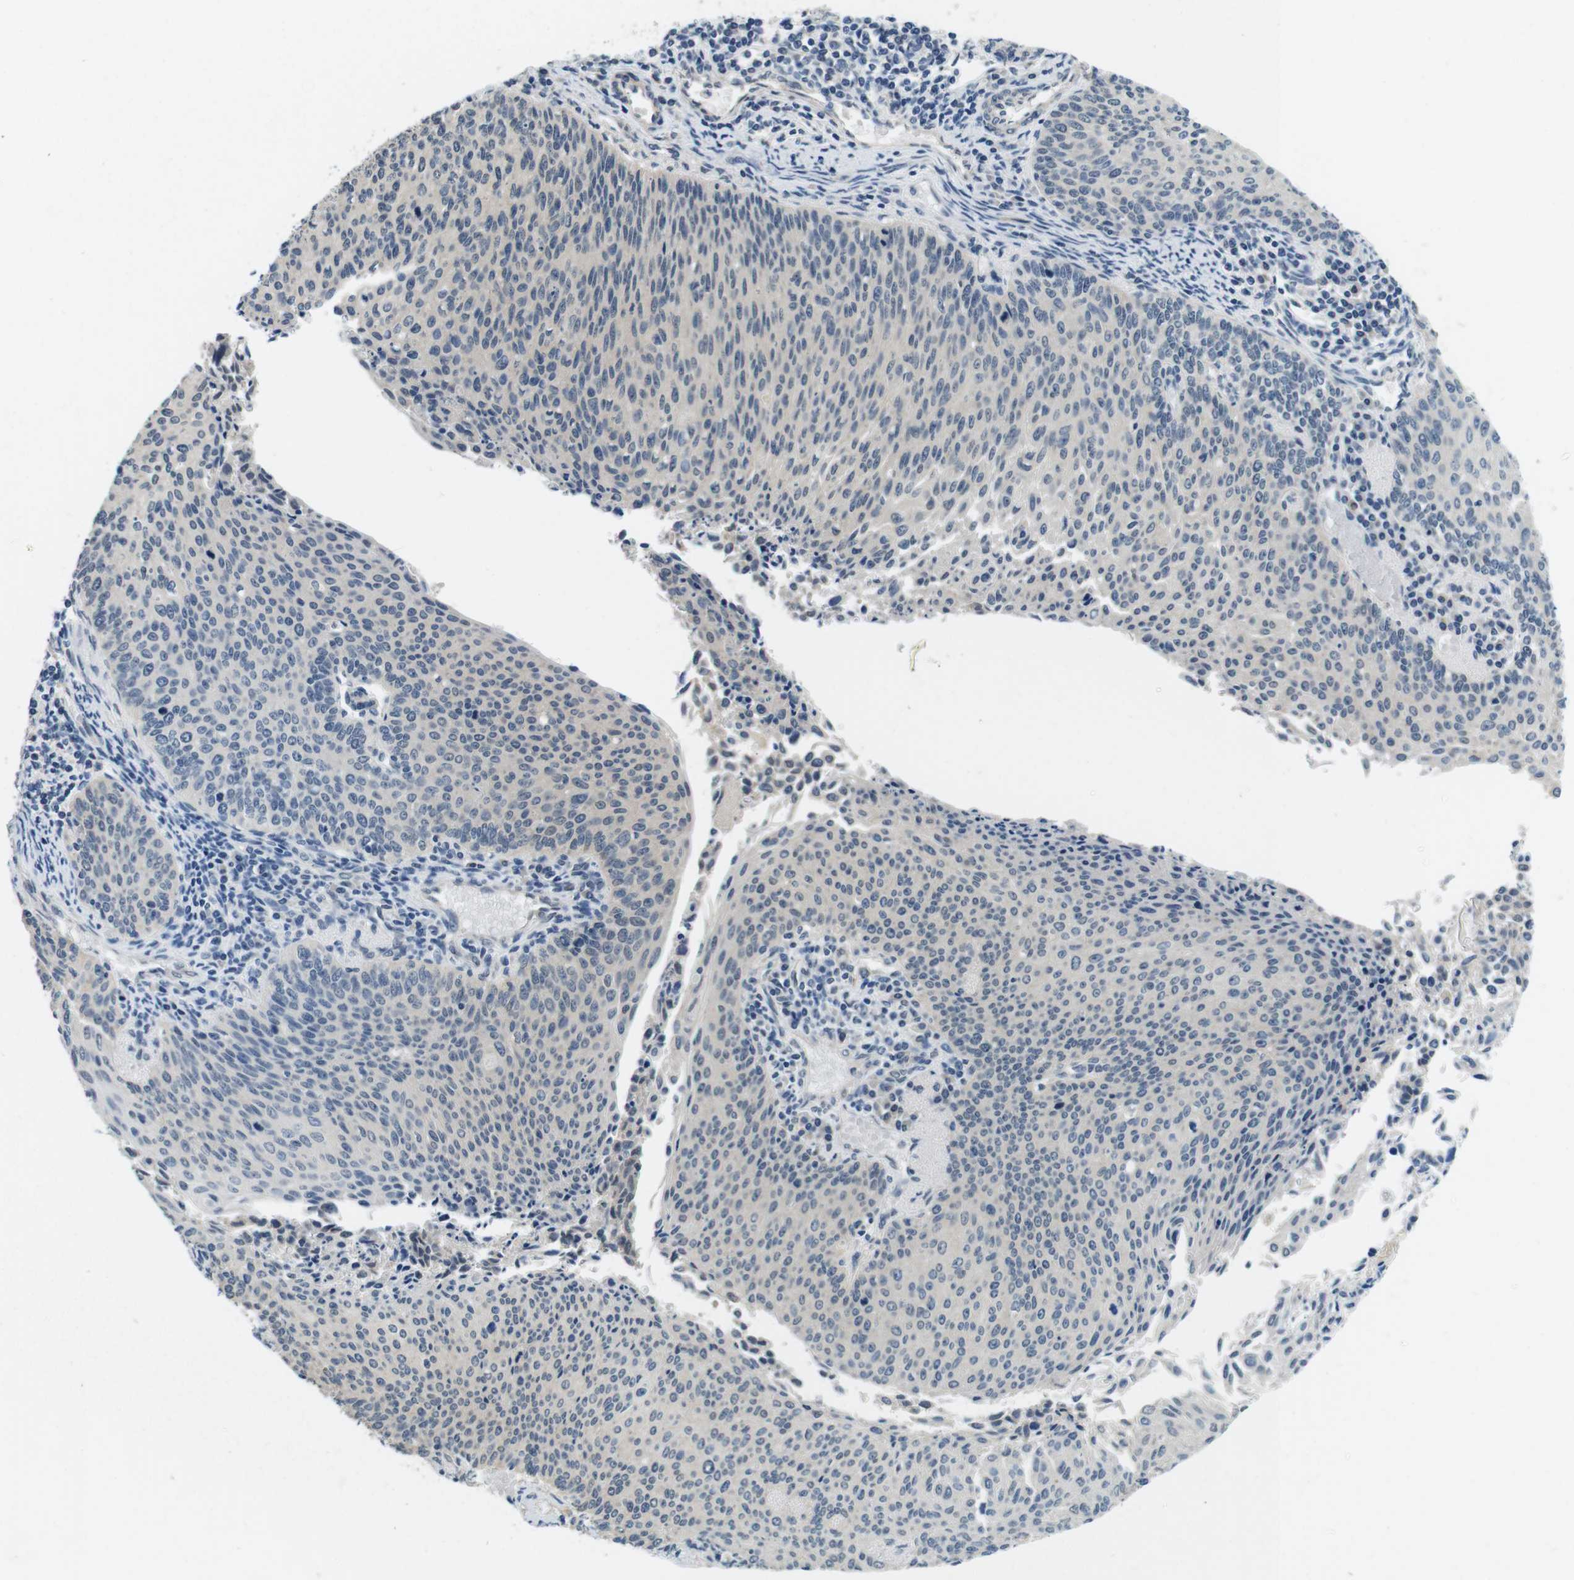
{"staining": {"intensity": "negative", "quantity": "none", "location": "none"}, "tissue": "cervical cancer", "cell_type": "Tumor cells", "image_type": "cancer", "snomed": [{"axis": "morphology", "description": "Squamous cell carcinoma, NOS"}, {"axis": "topography", "description": "Cervix"}], "caption": "IHC histopathology image of cervical cancer (squamous cell carcinoma) stained for a protein (brown), which exhibits no positivity in tumor cells.", "gene": "DTNA", "patient": {"sex": "female", "age": 55}}